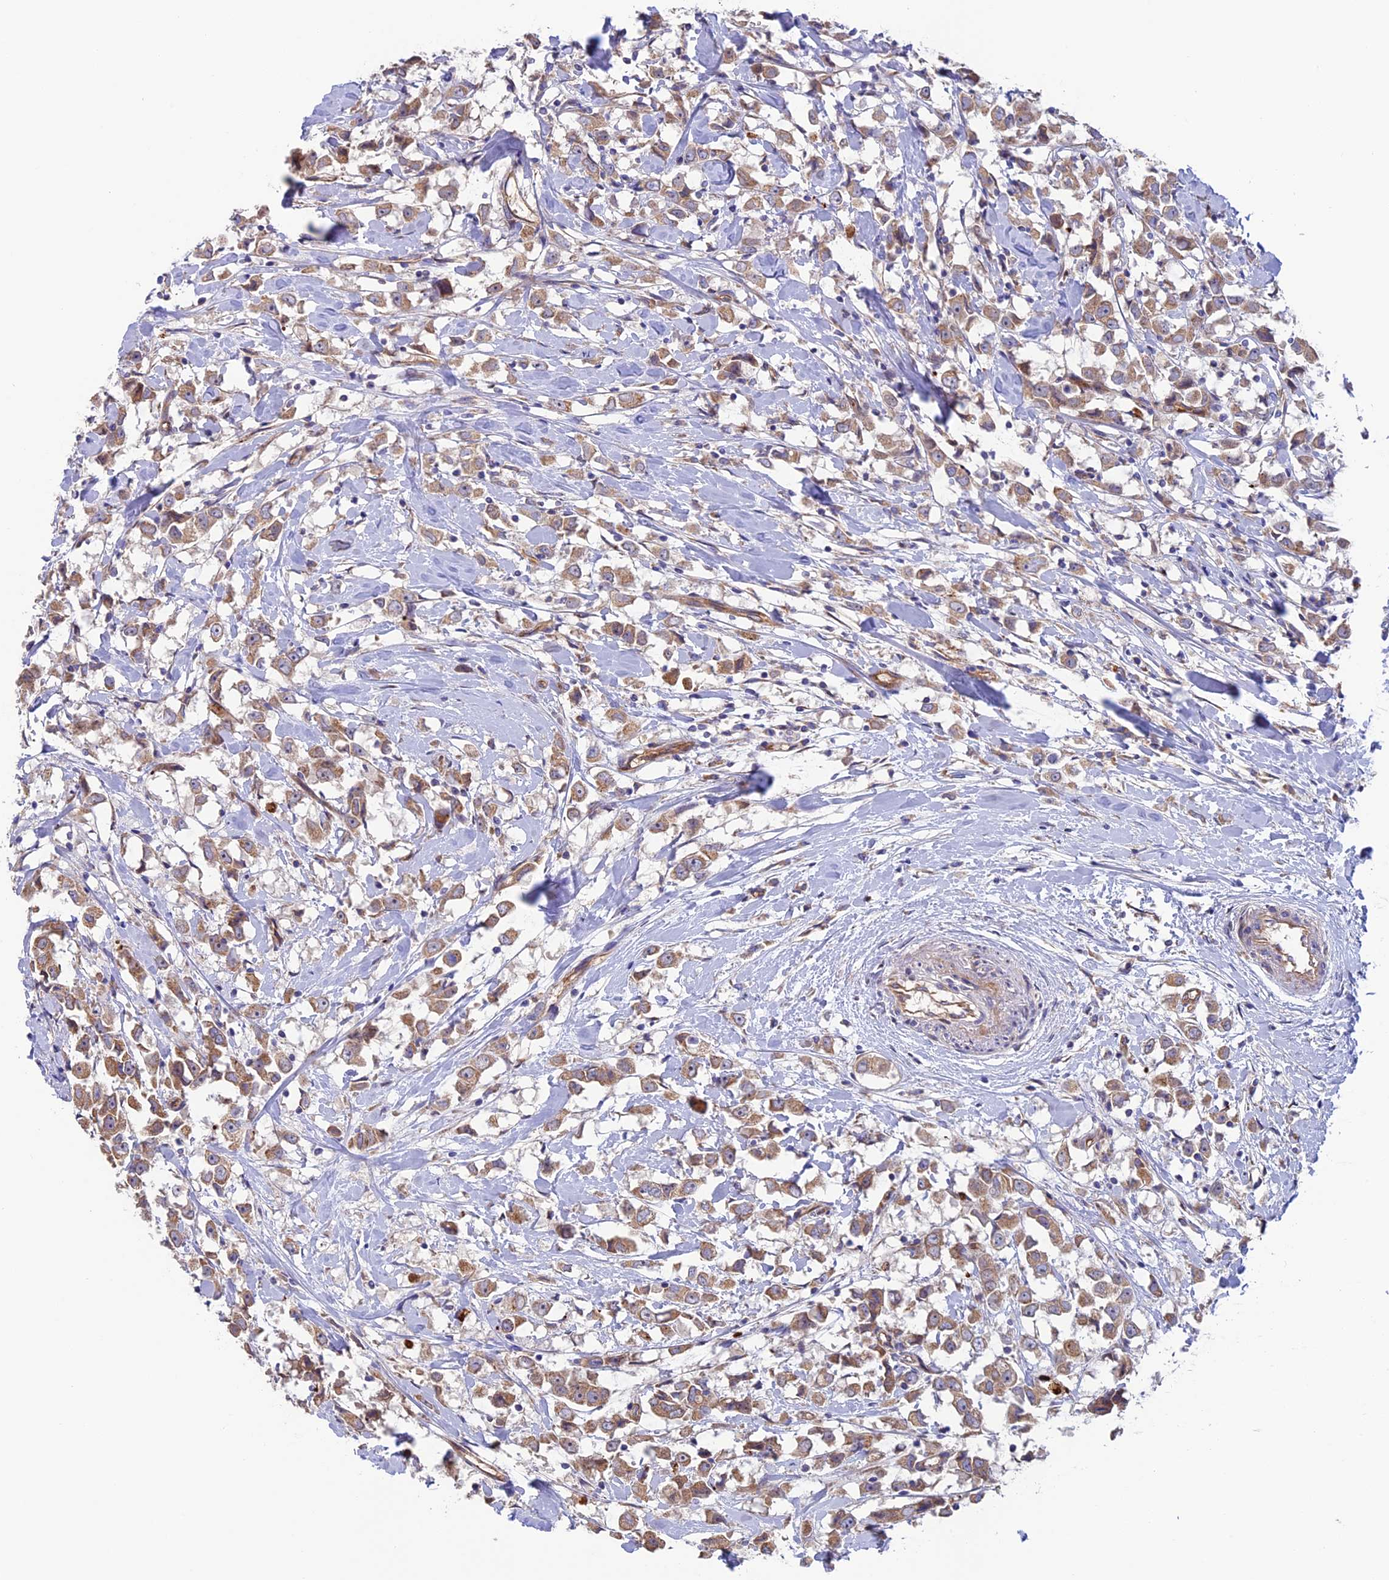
{"staining": {"intensity": "moderate", "quantity": ">75%", "location": "cytoplasmic/membranous"}, "tissue": "breast cancer", "cell_type": "Tumor cells", "image_type": "cancer", "snomed": [{"axis": "morphology", "description": "Duct carcinoma"}, {"axis": "topography", "description": "Breast"}], "caption": "Immunohistochemistry staining of infiltrating ductal carcinoma (breast), which demonstrates medium levels of moderate cytoplasmic/membranous positivity in approximately >75% of tumor cells indicating moderate cytoplasmic/membranous protein expression. The staining was performed using DAB (3,3'-diaminobenzidine) (brown) for protein detection and nuclei were counterstained in hematoxylin (blue).", "gene": "DUS3L", "patient": {"sex": "female", "age": 61}}